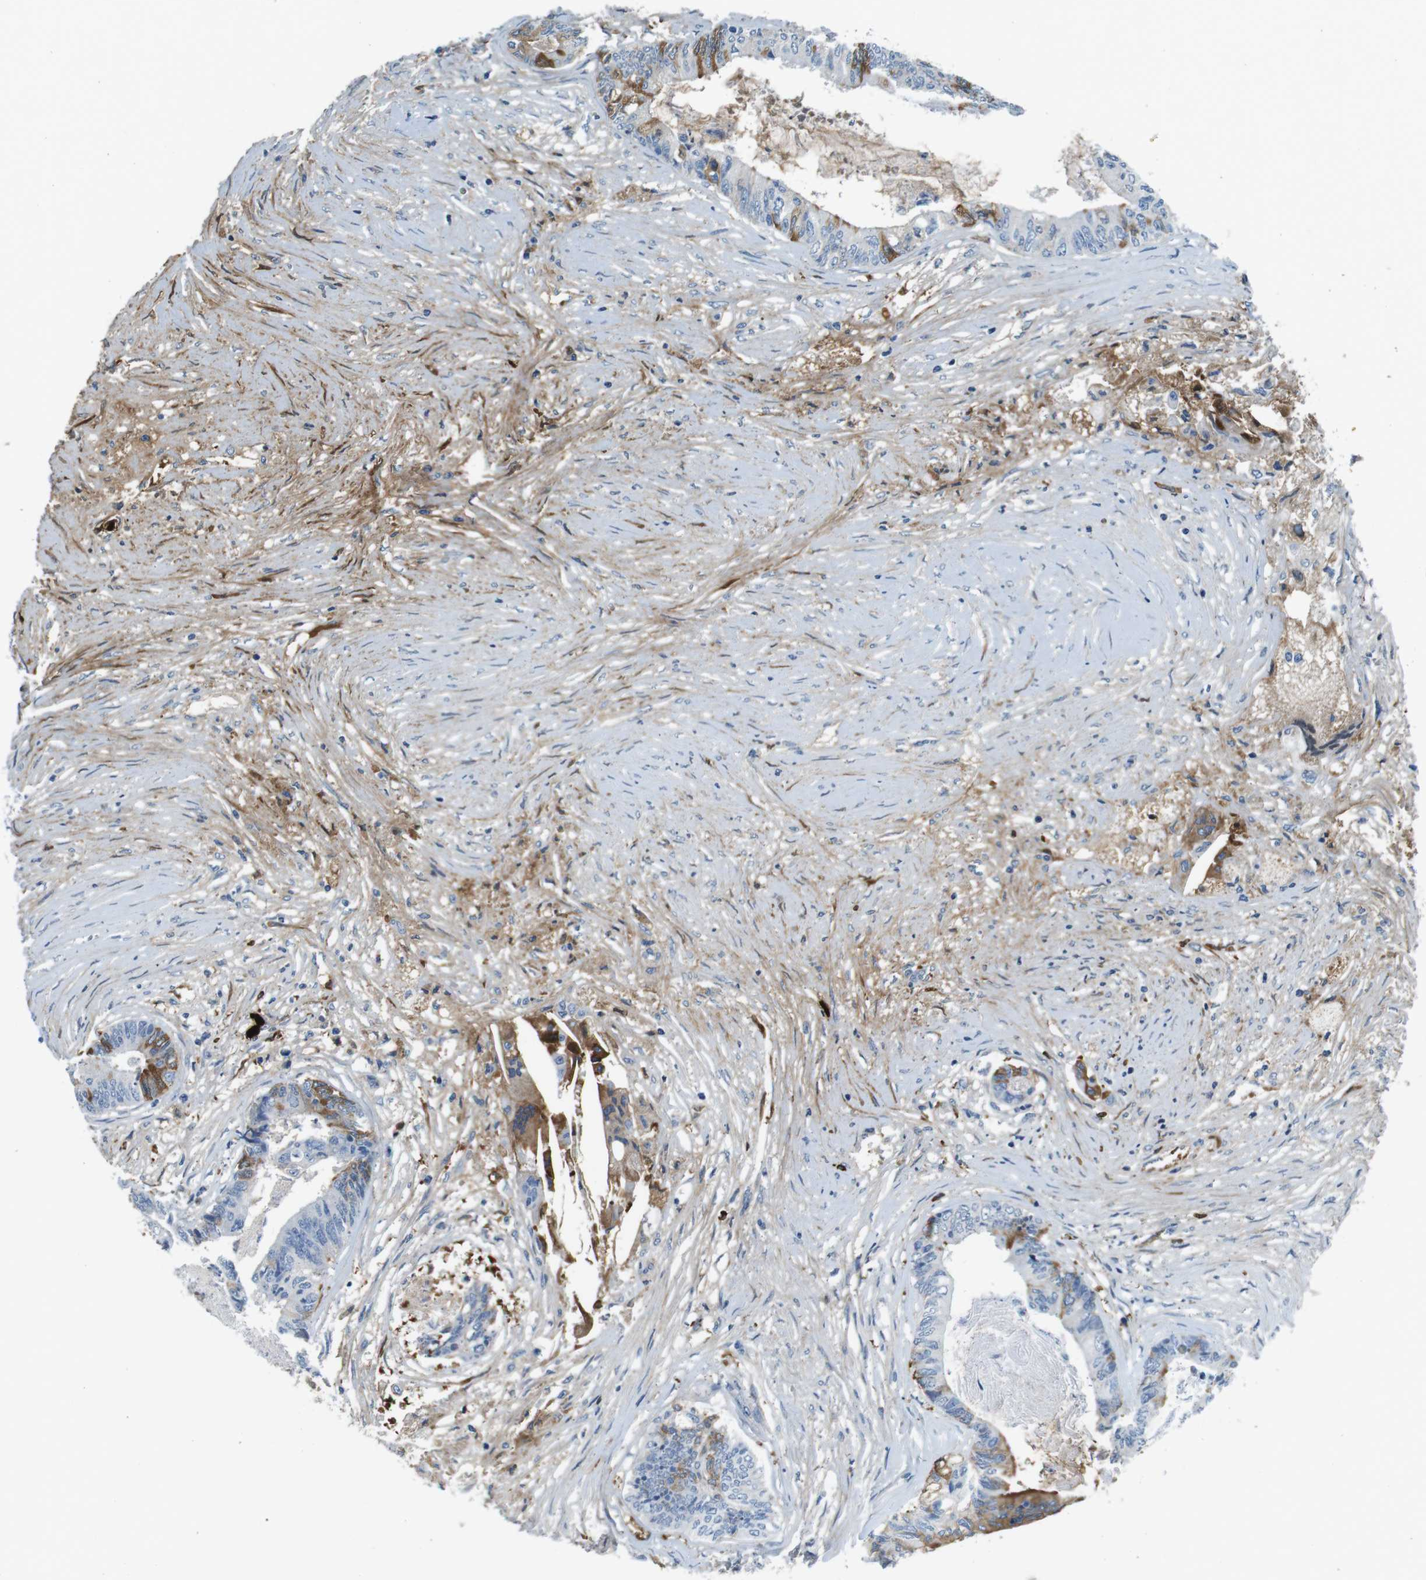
{"staining": {"intensity": "moderate", "quantity": "<25%", "location": "cytoplasmic/membranous"}, "tissue": "colorectal cancer", "cell_type": "Tumor cells", "image_type": "cancer", "snomed": [{"axis": "morphology", "description": "Adenocarcinoma, NOS"}, {"axis": "topography", "description": "Rectum"}], "caption": "Protein positivity by immunohistochemistry (IHC) exhibits moderate cytoplasmic/membranous staining in approximately <25% of tumor cells in adenocarcinoma (colorectal). (IHC, brightfield microscopy, high magnification).", "gene": "IGHD", "patient": {"sex": "male", "age": 63}}